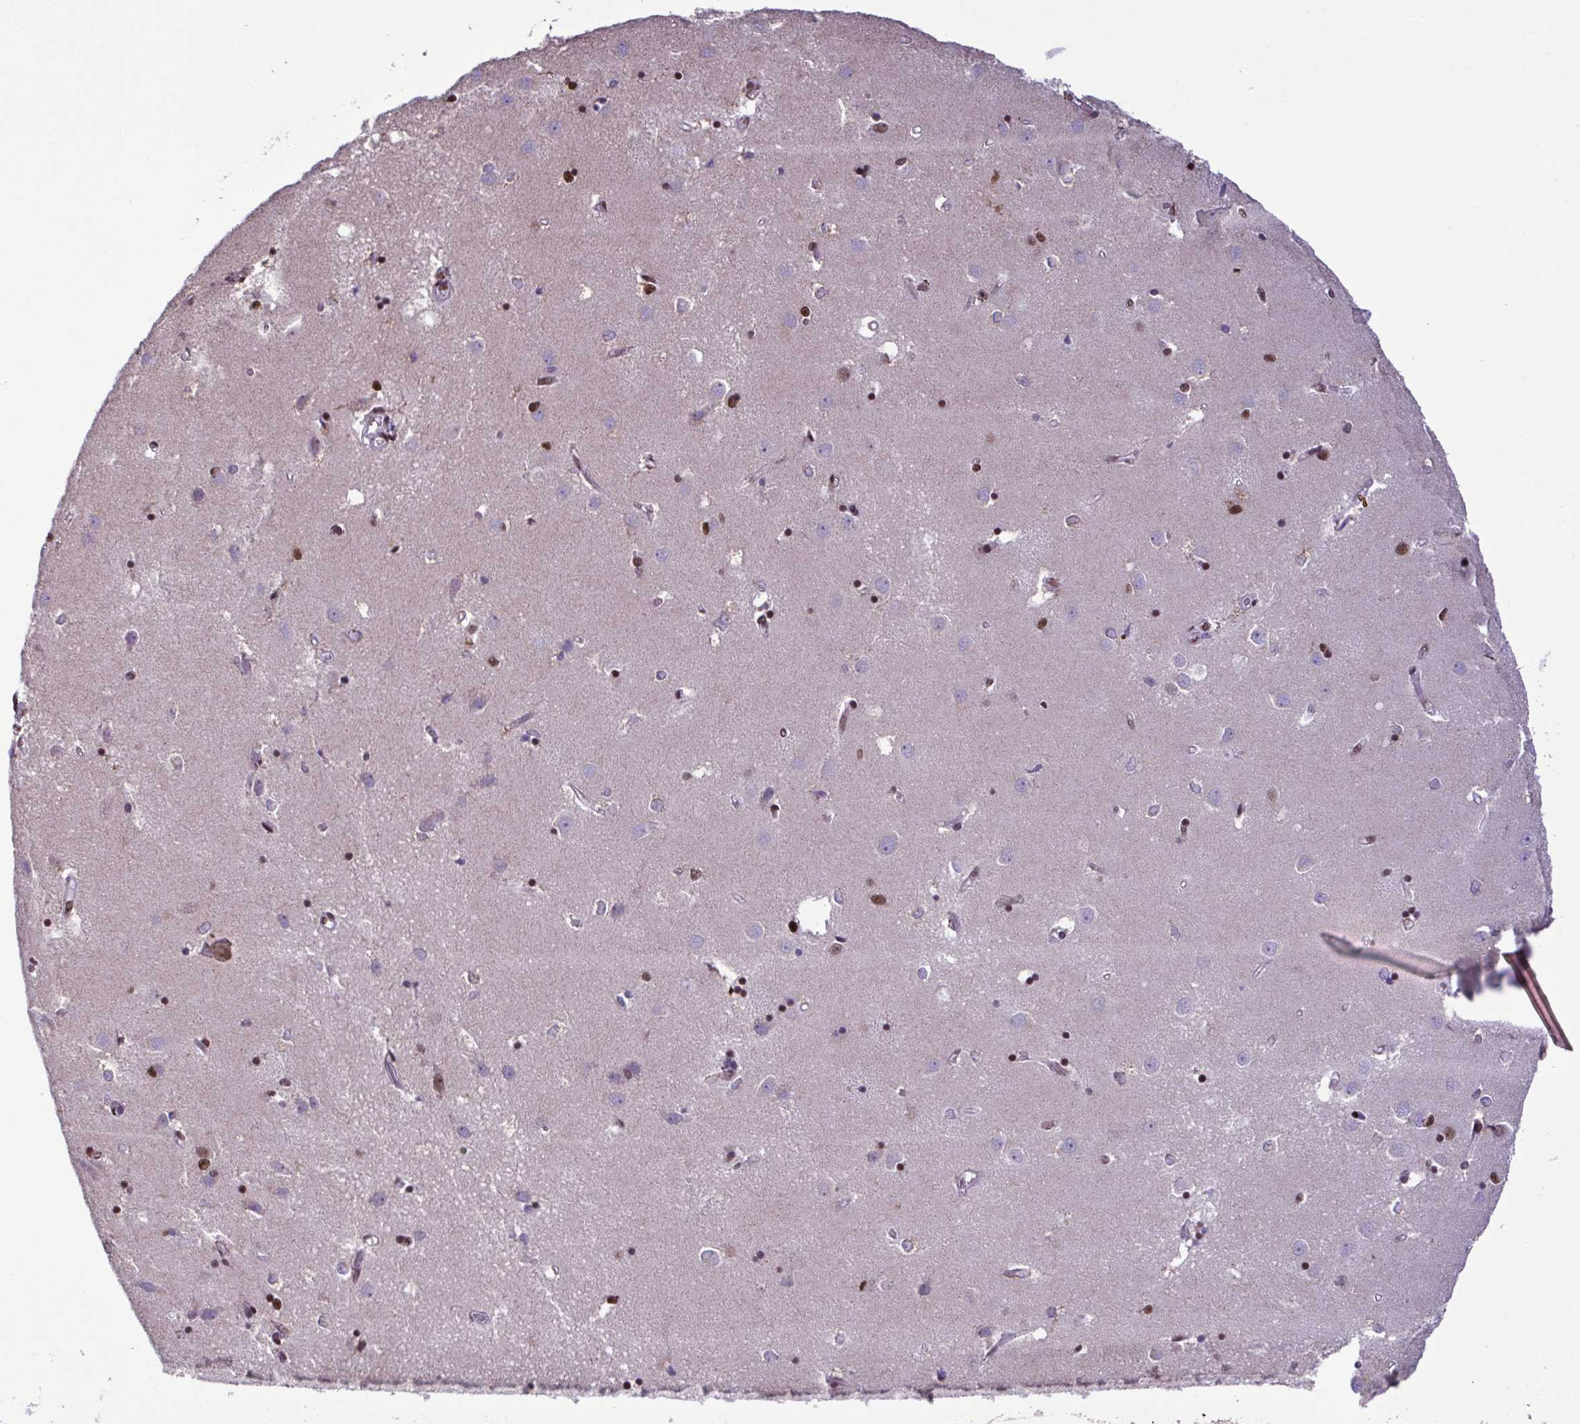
{"staining": {"intensity": "moderate", "quantity": "<25%", "location": "nuclear"}, "tissue": "caudate", "cell_type": "Glial cells", "image_type": "normal", "snomed": [{"axis": "morphology", "description": "Normal tissue, NOS"}, {"axis": "topography", "description": "Lateral ventricle wall"}], "caption": "Immunohistochemical staining of benign human caudate reveals low levels of moderate nuclear positivity in about <25% of glial cells.", "gene": "TIMM21", "patient": {"sex": "male", "age": 54}}